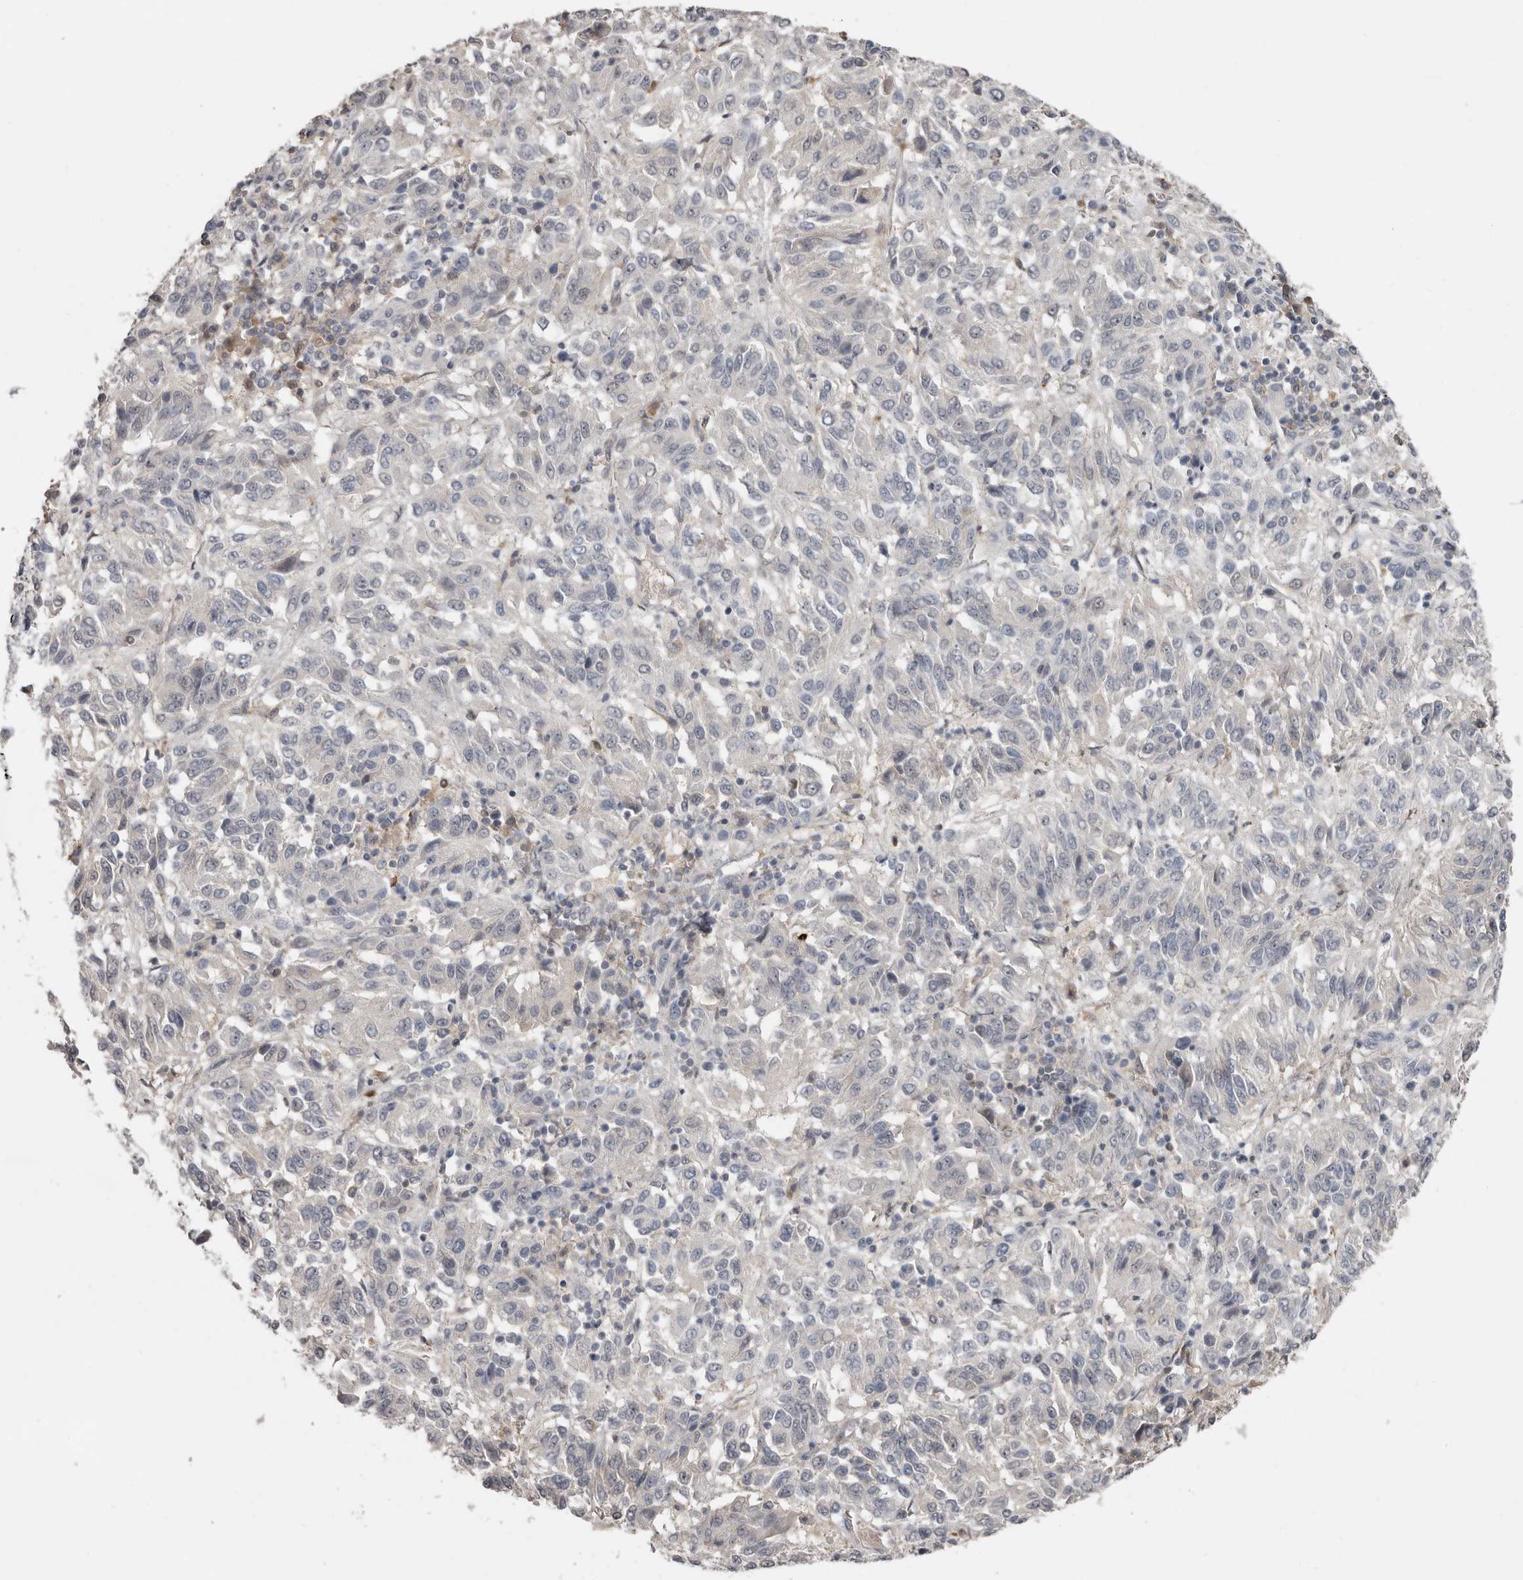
{"staining": {"intensity": "negative", "quantity": "none", "location": "none"}, "tissue": "melanoma", "cell_type": "Tumor cells", "image_type": "cancer", "snomed": [{"axis": "morphology", "description": "Malignant melanoma, Metastatic site"}, {"axis": "topography", "description": "Lung"}], "caption": "IHC image of malignant melanoma (metastatic site) stained for a protein (brown), which displays no staining in tumor cells.", "gene": "RBKS", "patient": {"sex": "male", "age": 64}}